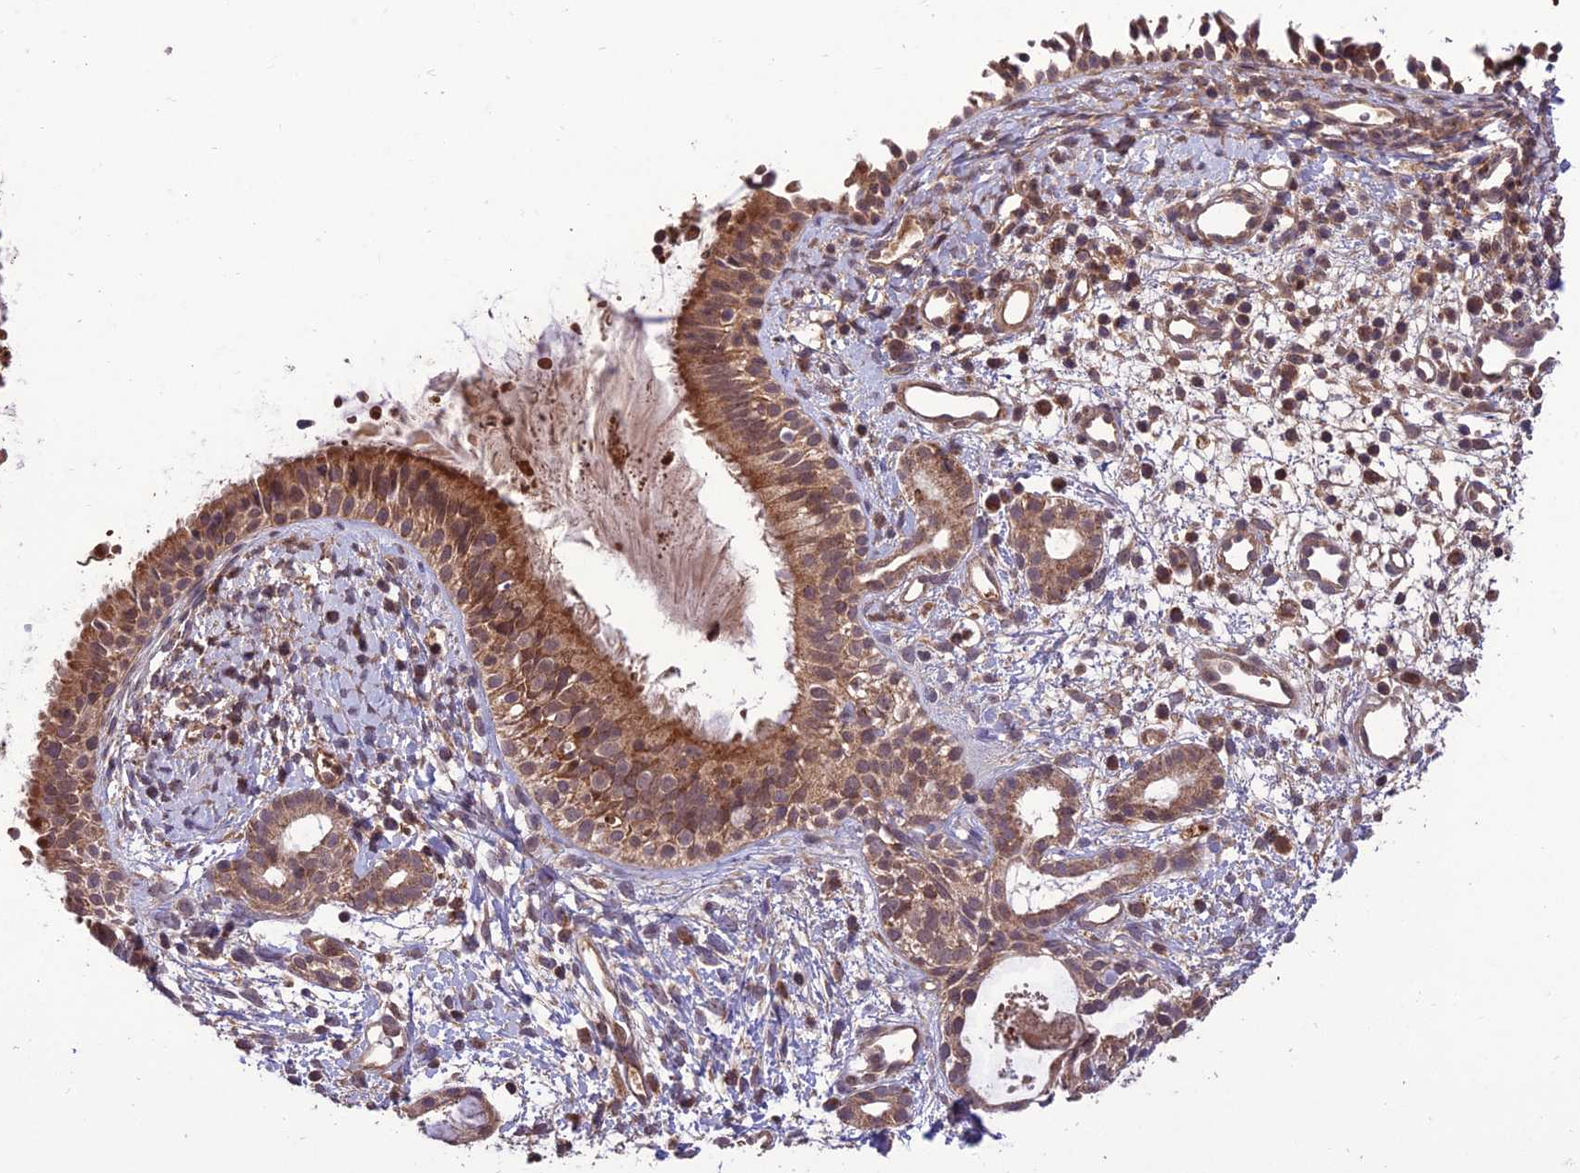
{"staining": {"intensity": "moderate", "quantity": ">75%", "location": "cytoplasmic/membranous"}, "tissue": "nasopharynx", "cell_type": "Respiratory epithelial cells", "image_type": "normal", "snomed": [{"axis": "morphology", "description": "Normal tissue, NOS"}, {"axis": "topography", "description": "Nasopharynx"}], "caption": "An immunohistochemistry (IHC) photomicrograph of unremarkable tissue is shown. Protein staining in brown labels moderate cytoplasmic/membranous positivity in nasopharynx within respiratory epithelial cells. (brown staining indicates protein expression, while blue staining denotes nuclei).", "gene": "NDUFC1", "patient": {"sex": "male", "age": 22}}